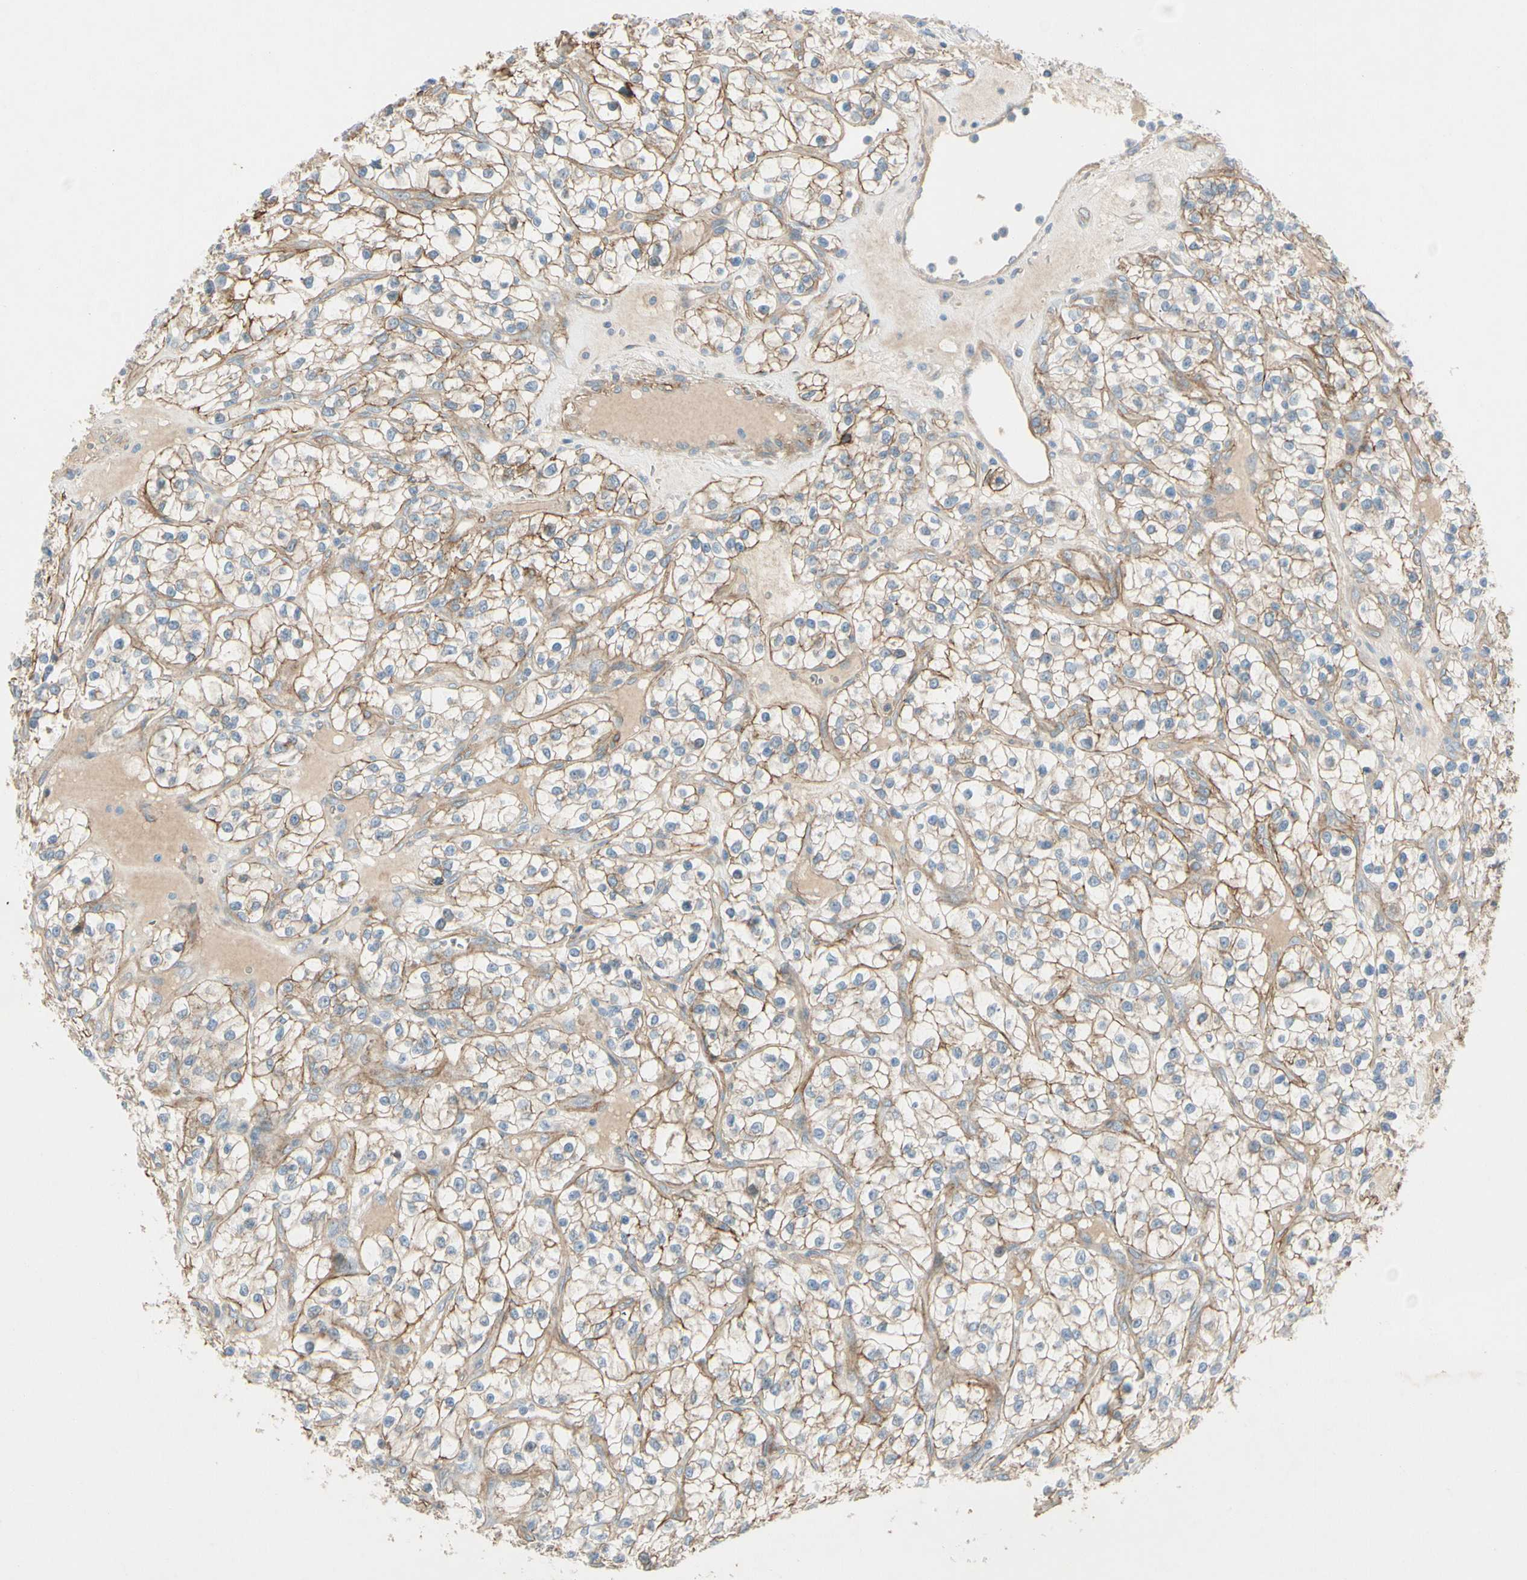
{"staining": {"intensity": "moderate", "quantity": ">75%", "location": "cytoplasmic/membranous"}, "tissue": "renal cancer", "cell_type": "Tumor cells", "image_type": "cancer", "snomed": [{"axis": "morphology", "description": "Adenocarcinoma, NOS"}, {"axis": "topography", "description": "Kidney"}], "caption": "Approximately >75% of tumor cells in human adenocarcinoma (renal) display moderate cytoplasmic/membranous protein staining as visualized by brown immunohistochemical staining.", "gene": "ITGA3", "patient": {"sex": "female", "age": 57}}